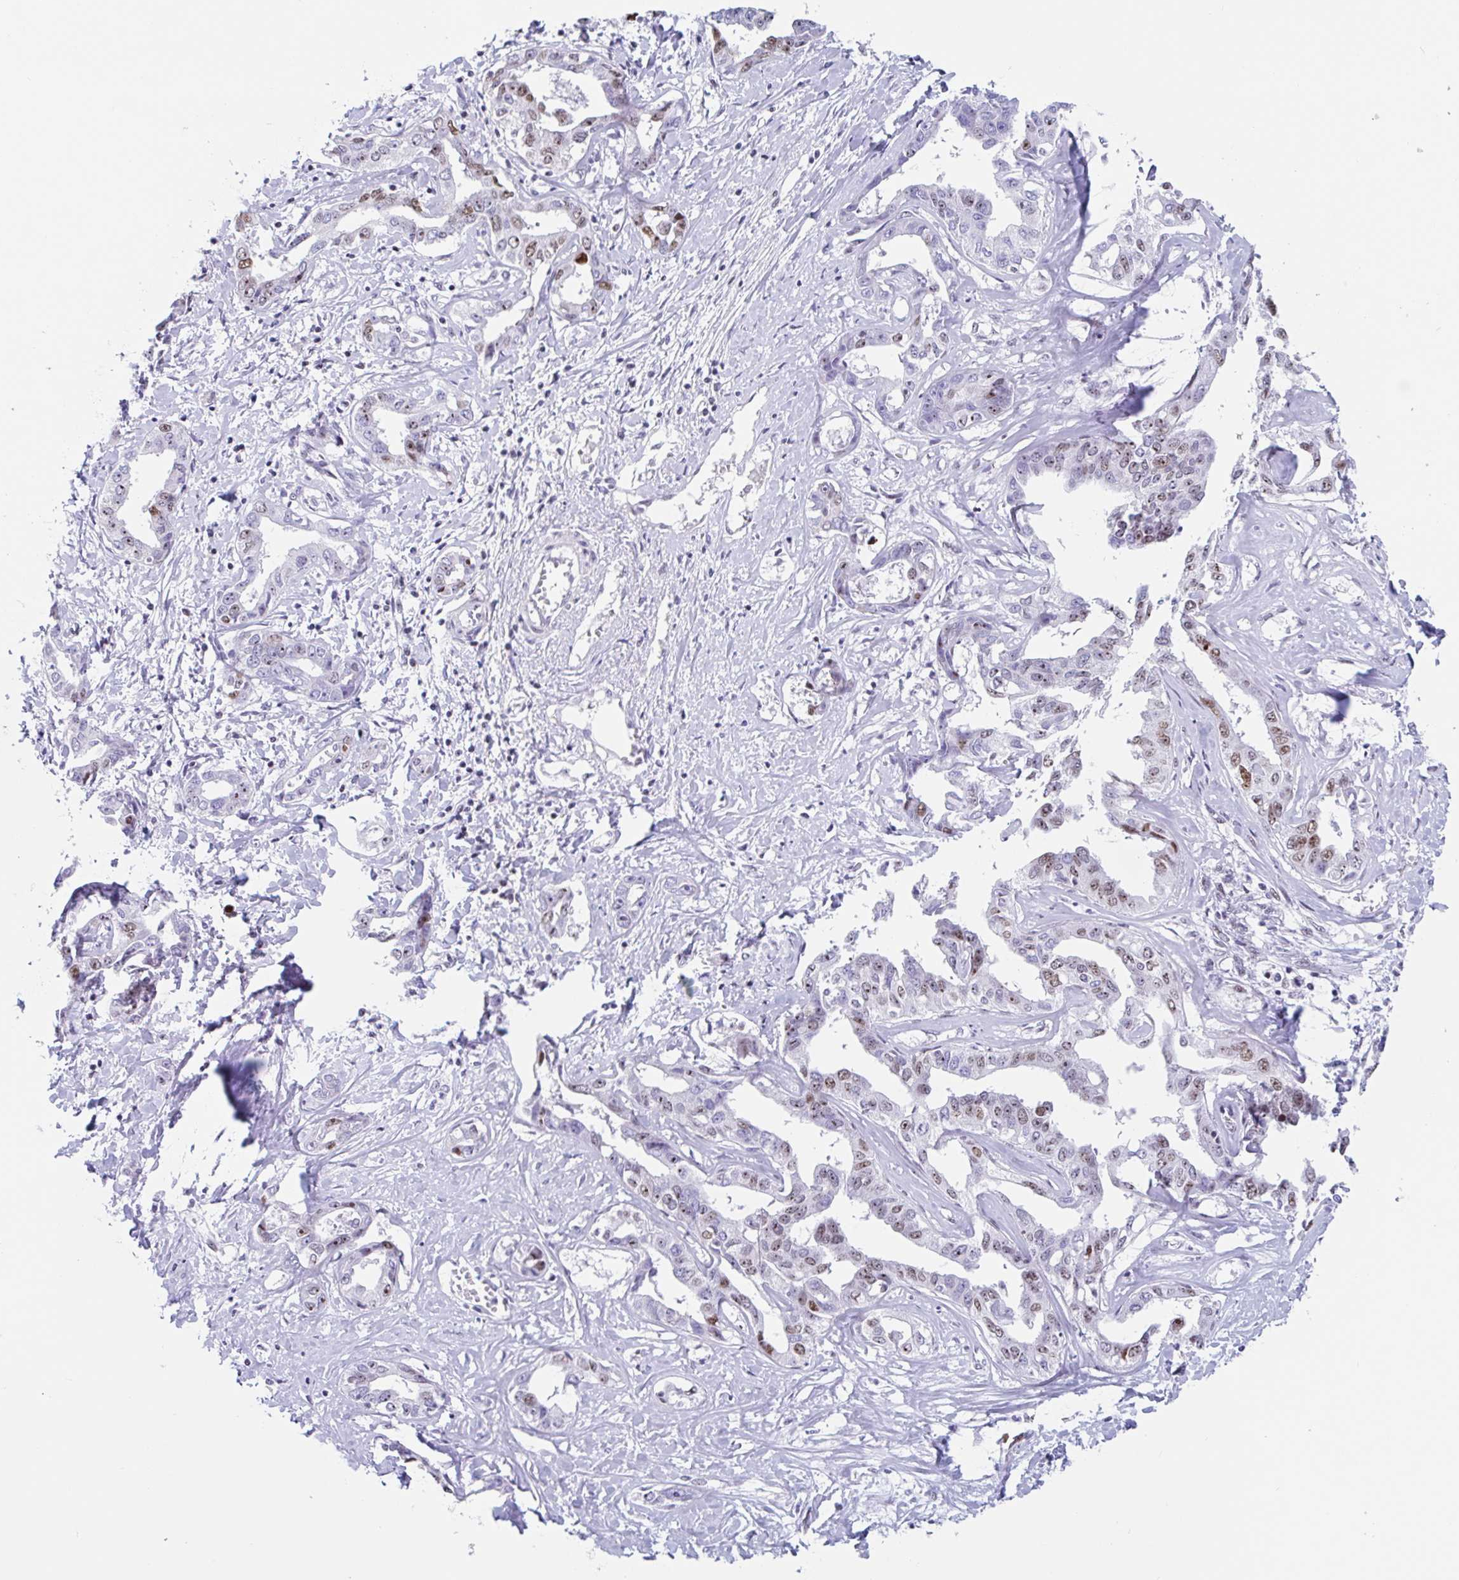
{"staining": {"intensity": "moderate", "quantity": ">75%", "location": "nuclear"}, "tissue": "liver cancer", "cell_type": "Tumor cells", "image_type": "cancer", "snomed": [{"axis": "morphology", "description": "Cholangiocarcinoma"}, {"axis": "topography", "description": "Liver"}], "caption": "IHC photomicrograph of cholangiocarcinoma (liver) stained for a protein (brown), which shows medium levels of moderate nuclear expression in about >75% of tumor cells.", "gene": "LENG9", "patient": {"sex": "male", "age": 59}}